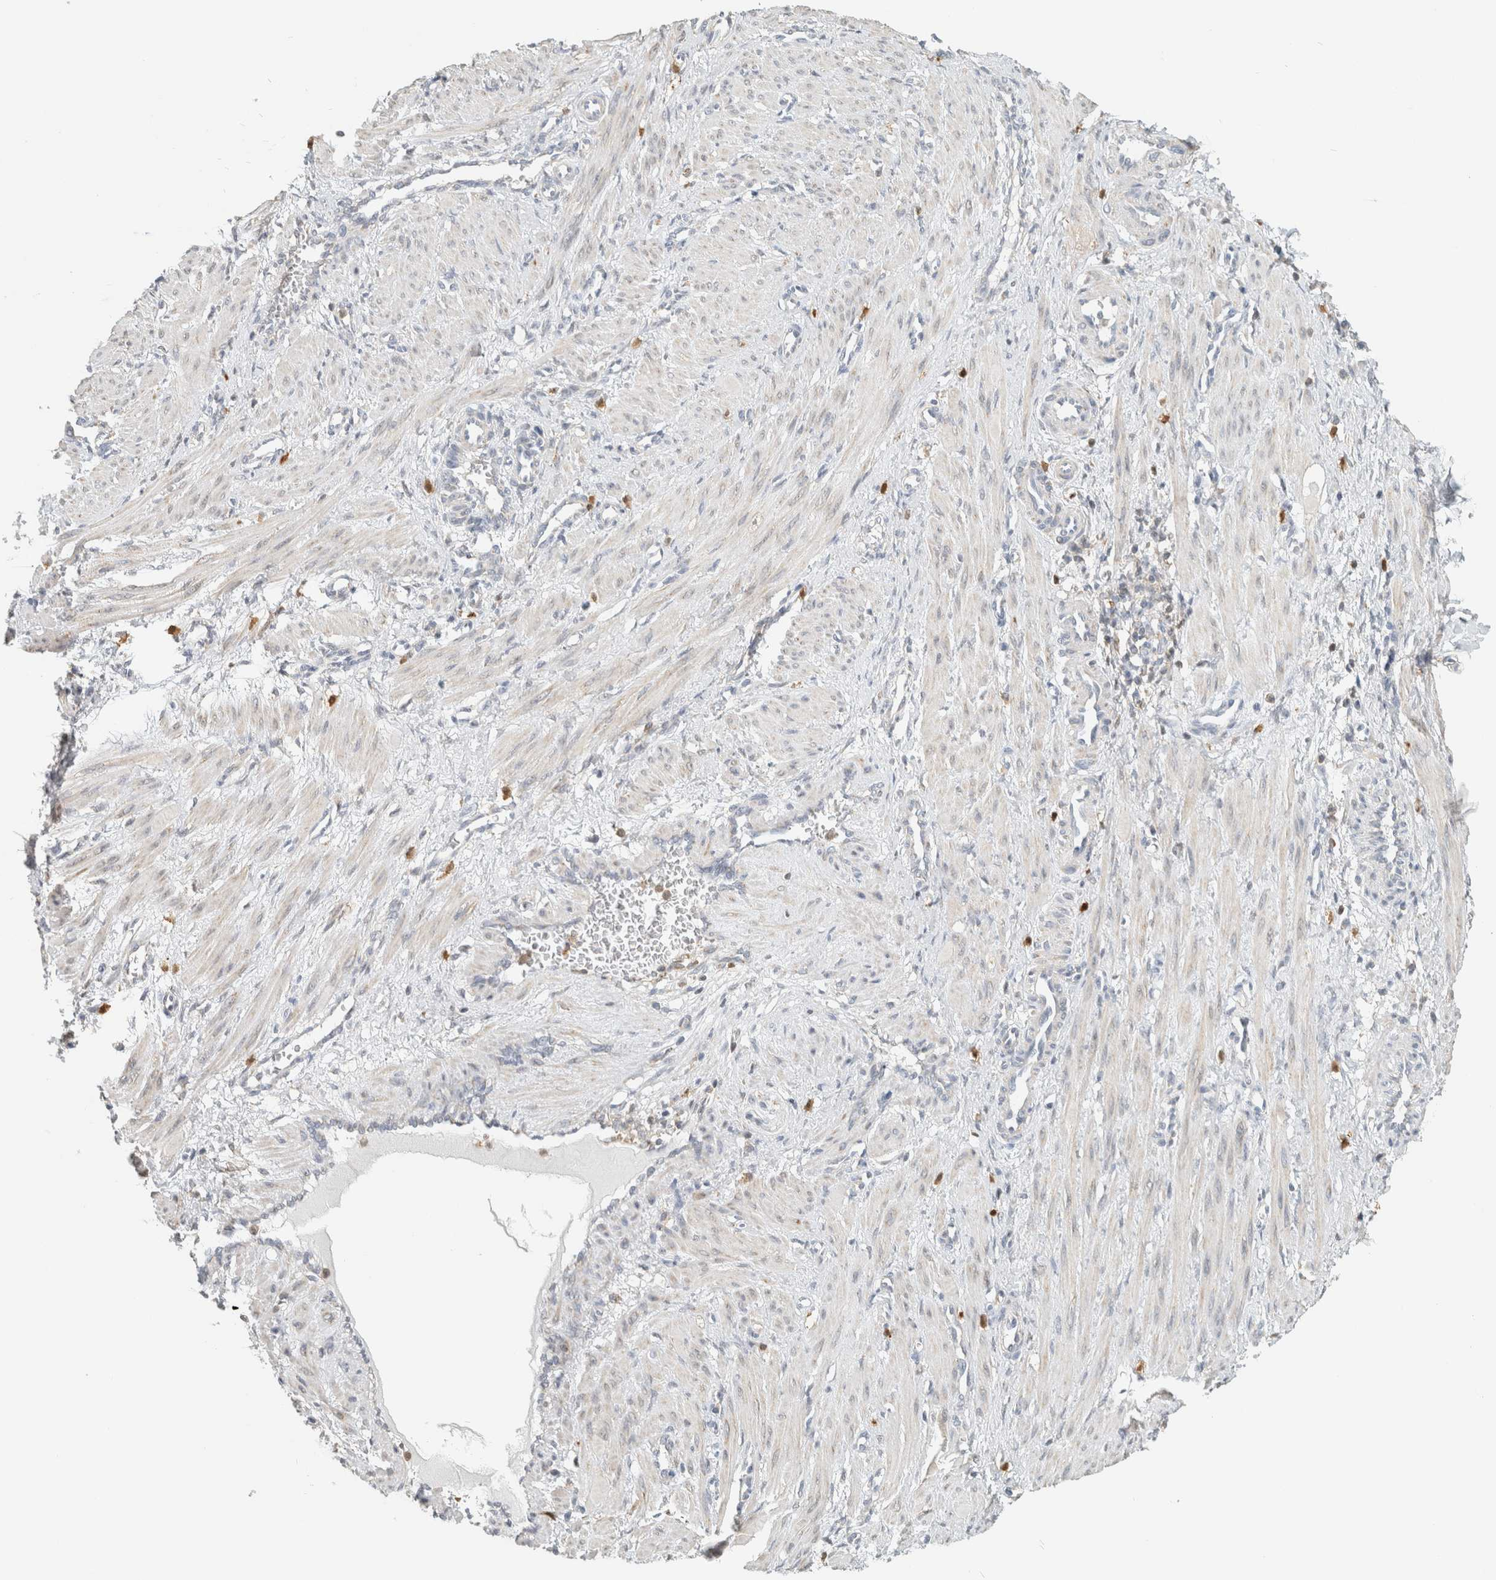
{"staining": {"intensity": "negative", "quantity": "none", "location": "none"}, "tissue": "smooth muscle", "cell_type": "Smooth muscle cells", "image_type": "normal", "snomed": [{"axis": "morphology", "description": "Normal tissue, NOS"}, {"axis": "topography", "description": "Endometrium"}], "caption": "The micrograph demonstrates no significant positivity in smooth muscle cells of smooth muscle. (Stains: DAB IHC with hematoxylin counter stain, Microscopy: brightfield microscopy at high magnification).", "gene": "CAPG", "patient": {"sex": "female", "age": 33}}